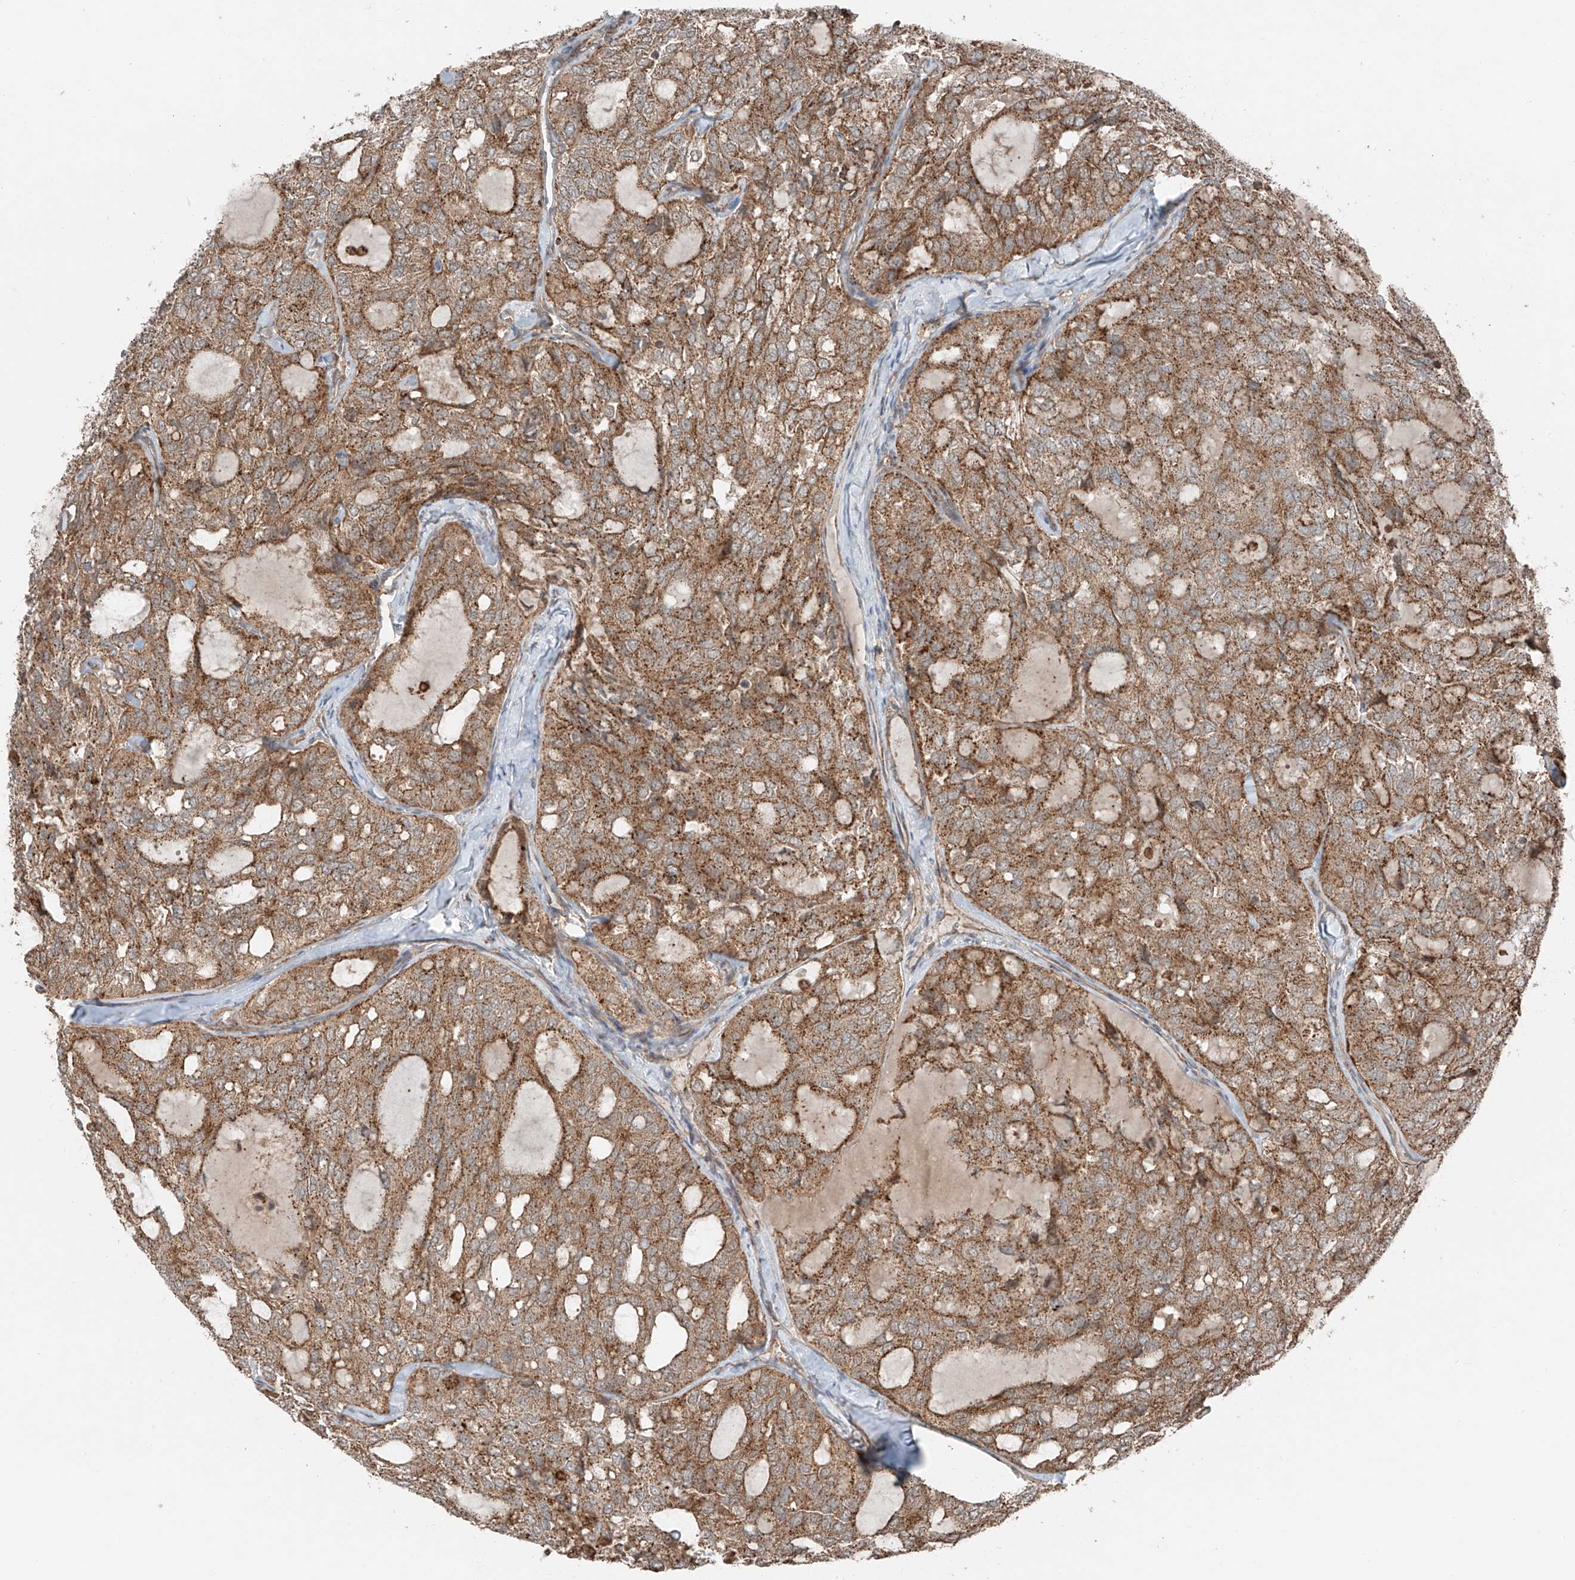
{"staining": {"intensity": "moderate", "quantity": ">75%", "location": "cytoplasmic/membranous"}, "tissue": "thyroid cancer", "cell_type": "Tumor cells", "image_type": "cancer", "snomed": [{"axis": "morphology", "description": "Follicular adenoma carcinoma, NOS"}, {"axis": "topography", "description": "Thyroid gland"}], "caption": "About >75% of tumor cells in follicular adenoma carcinoma (thyroid) display moderate cytoplasmic/membranous protein expression as visualized by brown immunohistochemical staining.", "gene": "CEP162", "patient": {"sex": "male", "age": 75}}